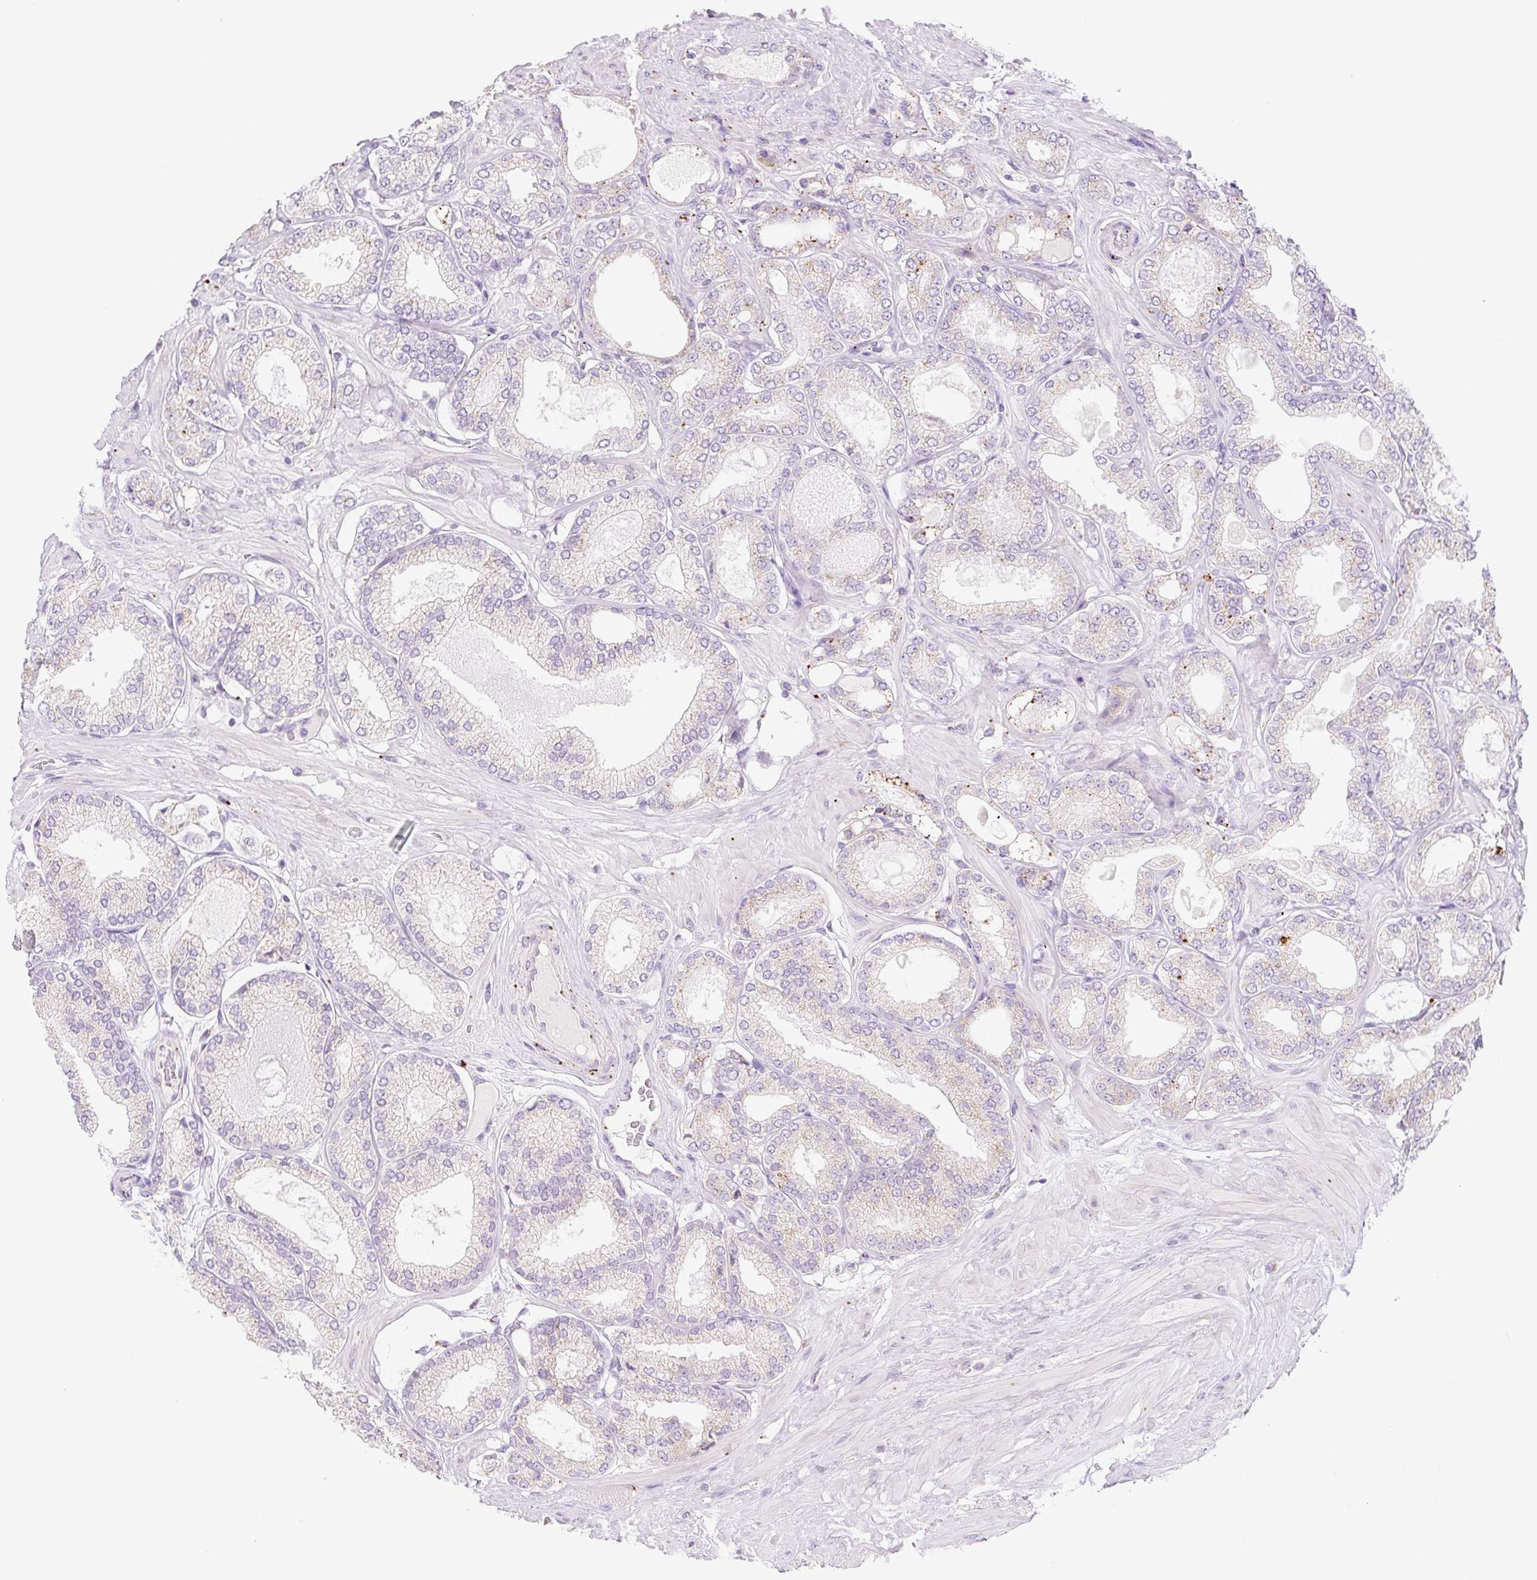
{"staining": {"intensity": "strong", "quantity": "<25%", "location": "cytoplasmic/membranous"}, "tissue": "prostate cancer", "cell_type": "Tumor cells", "image_type": "cancer", "snomed": [{"axis": "morphology", "description": "Adenocarcinoma, High grade"}, {"axis": "topography", "description": "Prostate"}], "caption": "A brown stain highlights strong cytoplasmic/membranous positivity of a protein in human prostate cancer tumor cells. The staining is performed using DAB (3,3'-diaminobenzidine) brown chromogen to label protein expression. The nuclei are counter-stained blue using hematoxylin.", "gene": "CLEC3A", "patient": {"sex": "male", "age": 68}}